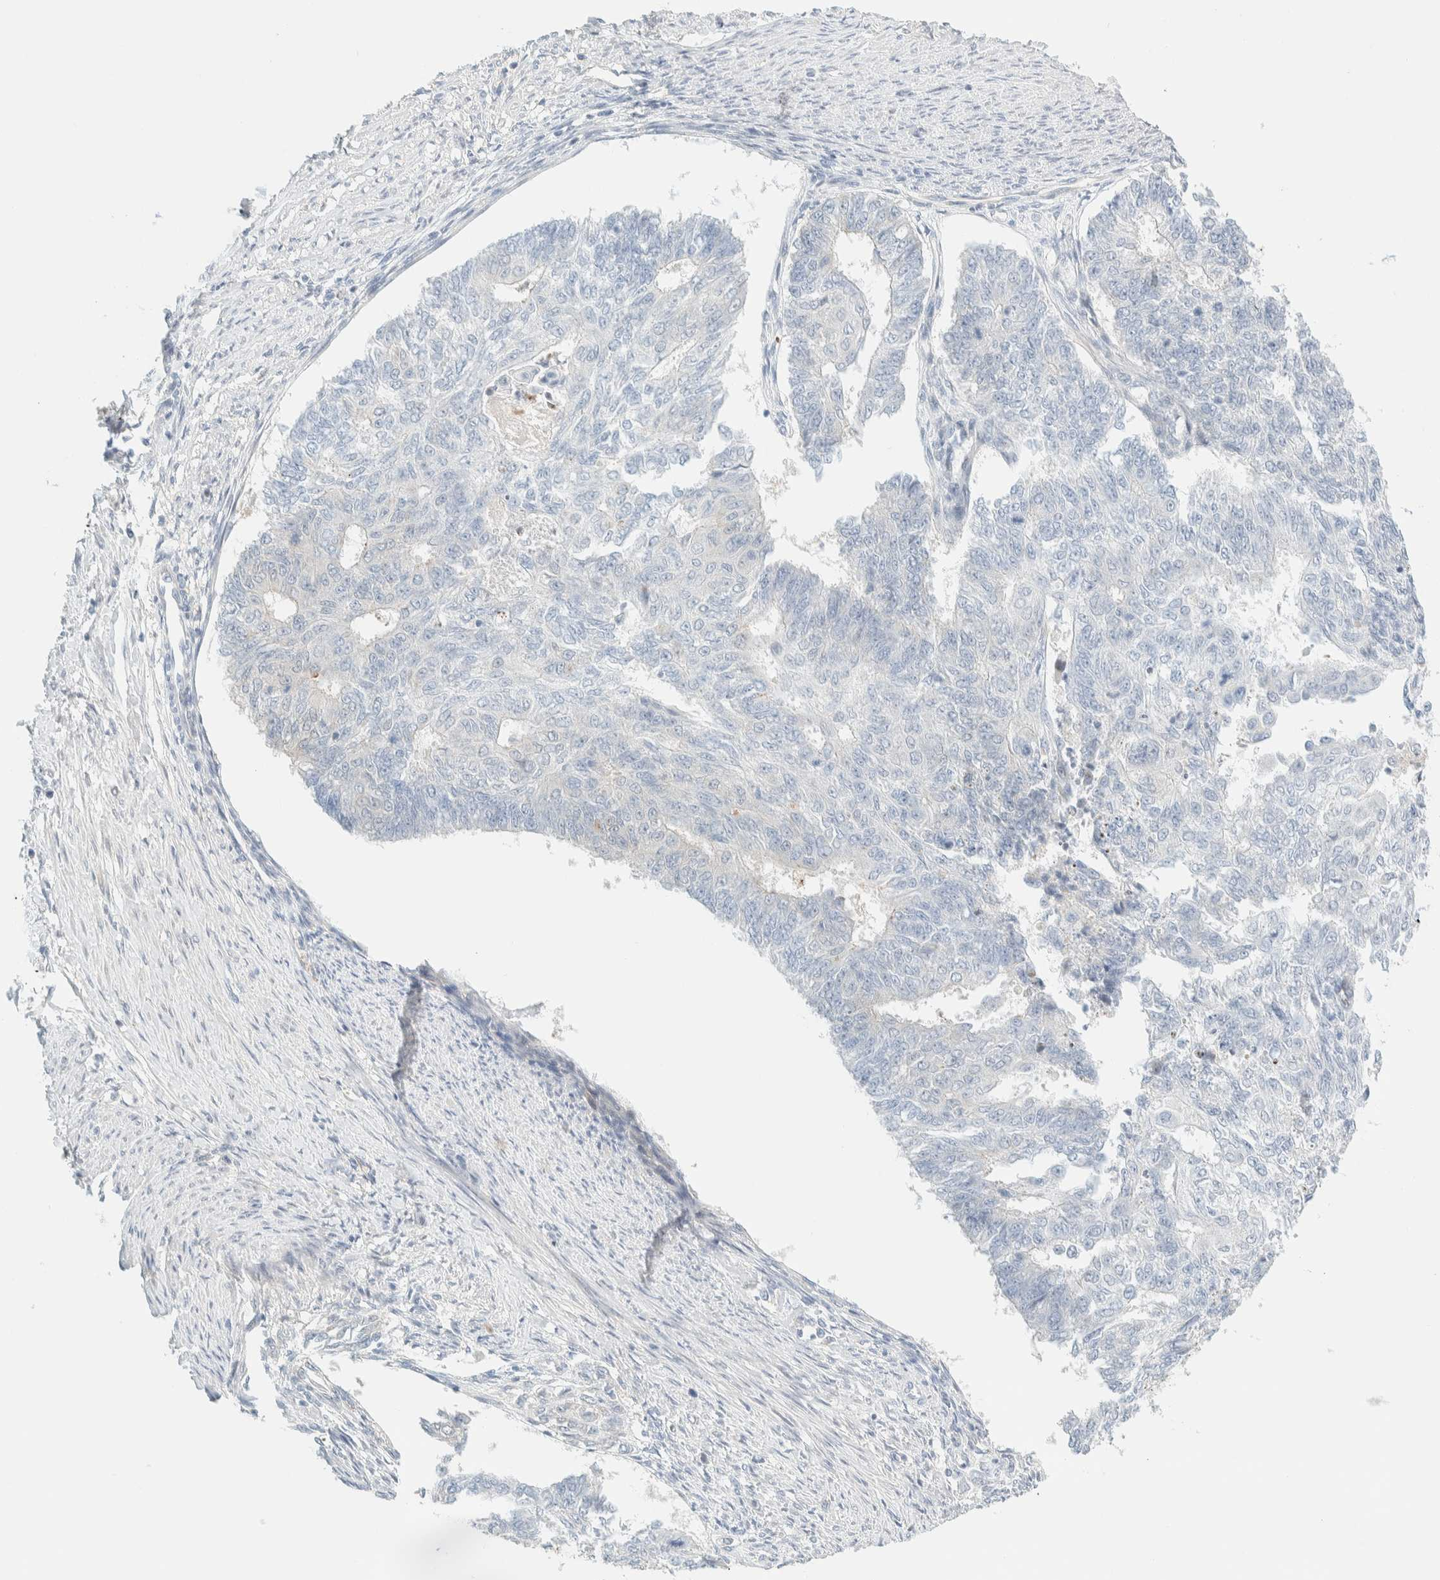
{"staining": {"intensity": "negative", "quantity": "none", "location": "none"}, "tissue": "endometrial cancer", "cell_type": "Tumor cells", "image_type": "cancer", "snomed": [{"axis": "morphology", "description": "Adenocarcinoma, NOS"}, {"axis": "topography", "description": "Endometrium"}], "caption": "Immunohistochemical staining of endometrial cancer (adenocarcinoma) shows no significant expression in tumor cells. (DAB IHC visualized using brightfield microscopy, high magnification).", "gene": "PCYT2", "patient": {"sex": "female", "age": 32}}